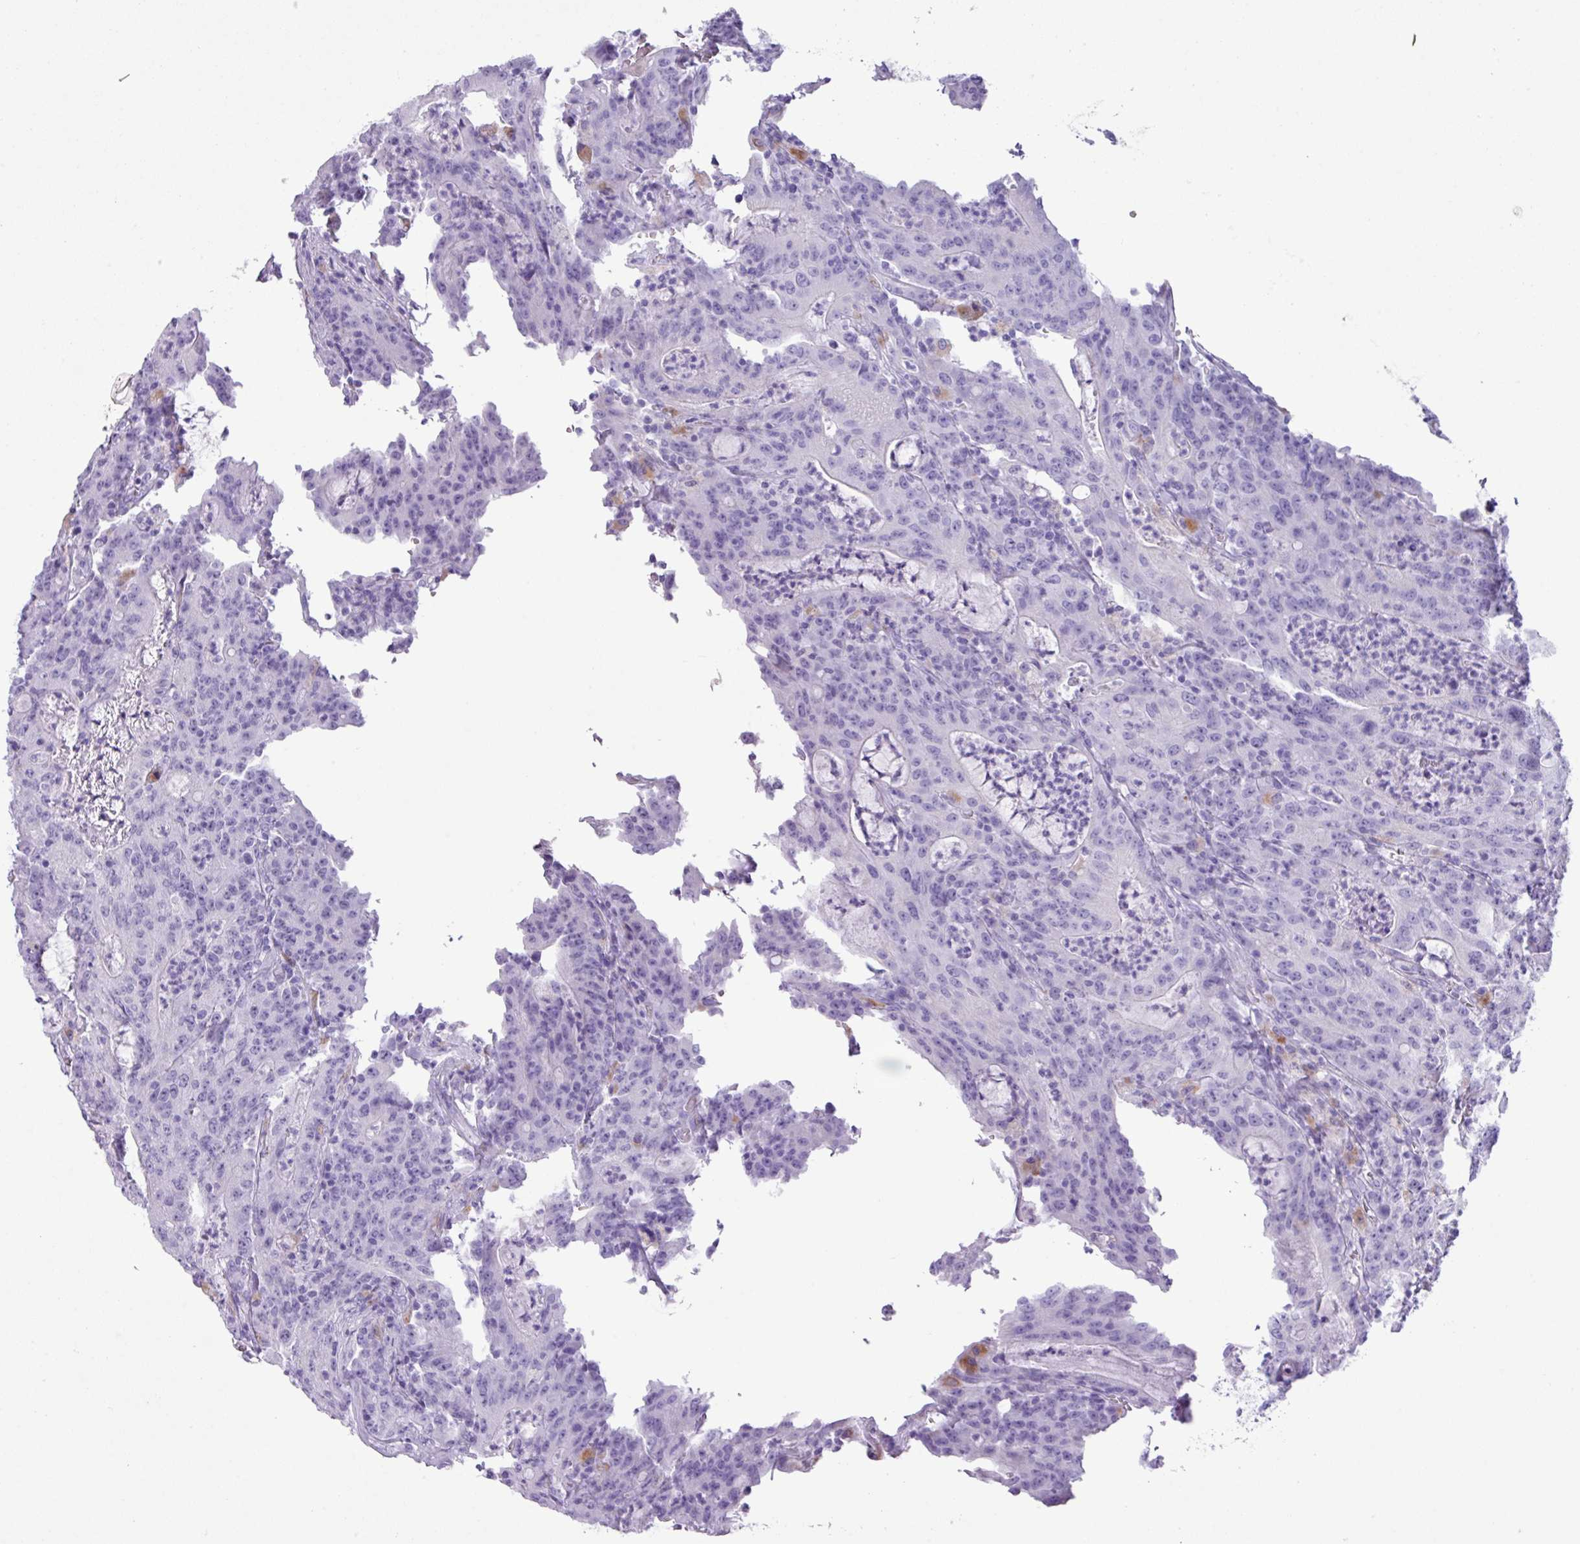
{"staining": {"intensity": "negative", "quantity": "none", "location": "none"}, "tissue": "colorectal cancer", "cell_type": "Tumor cells", "image_type": "cancer", "snomed": [{"axis": "morphology", "description": "Adenocarcinoma, NOS"}, {"axis": "topography", "description": "Colon"}], "caption": "An immunohistochemistry histopathology image of colorectal cancer is shown. There is no staining in tumor cells of colorectal cancer.", "gene": "AGO3", "patient": {"sex": "male", "age": 83}}